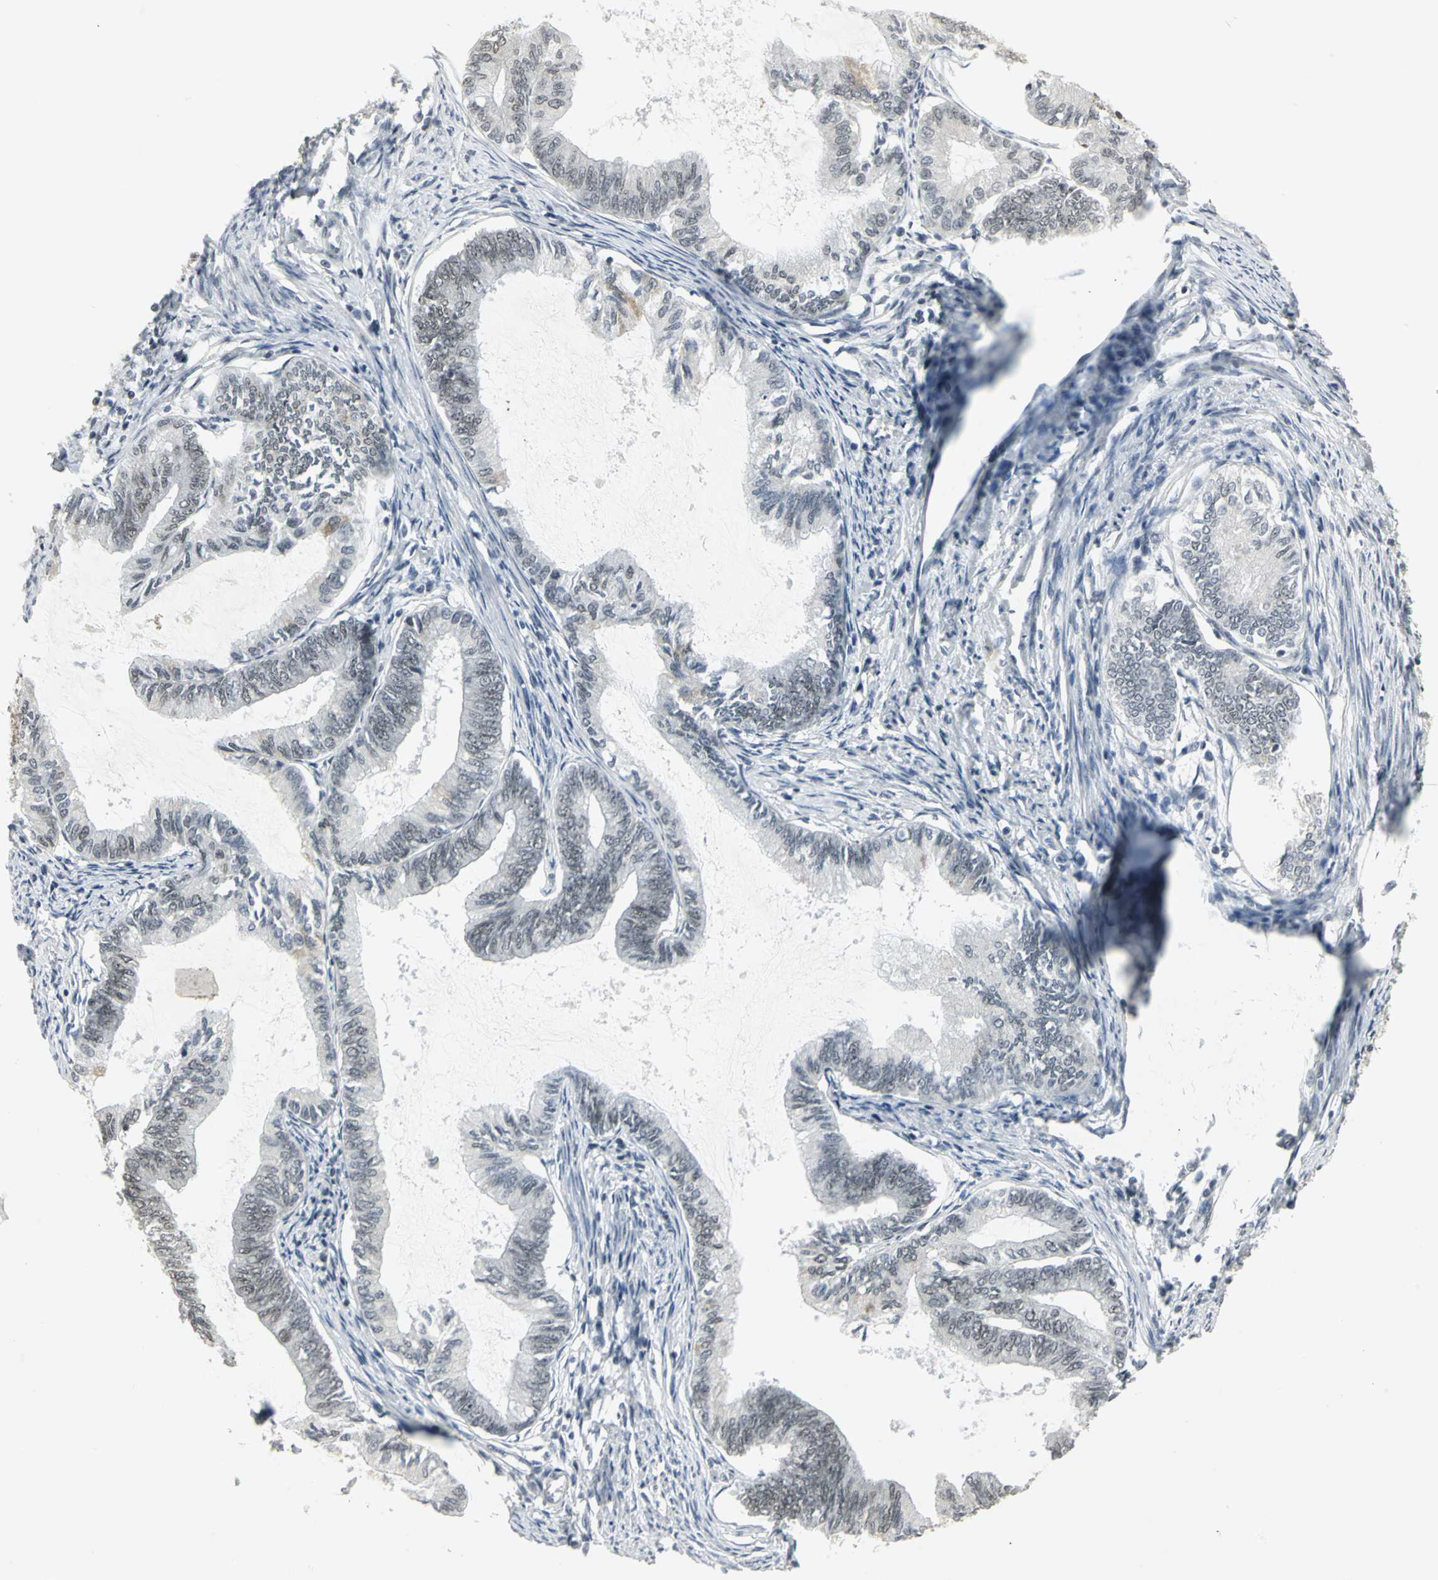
{"staining": {"intensity": "weak", "quantity": "25%-75%", "location": "nuclear"}, "tissue": "endometrial cancer", "cell_type": "Tumor cells", "image_type": "cancer", "snomed": [{"axis": "morphology", "description": "Adenocarcinoma, NOS"}, {"axis": "topography", "description": "Endometrium"}], "caption": "About 25%-75% of tumor cells in human endometrial cancer (adenocarcinoma) display weak nuclear protein staining as visualized by brown immunohistochemical staining.", "gene": "CBX3", "patient": {"sex": "female", "age": 86}}